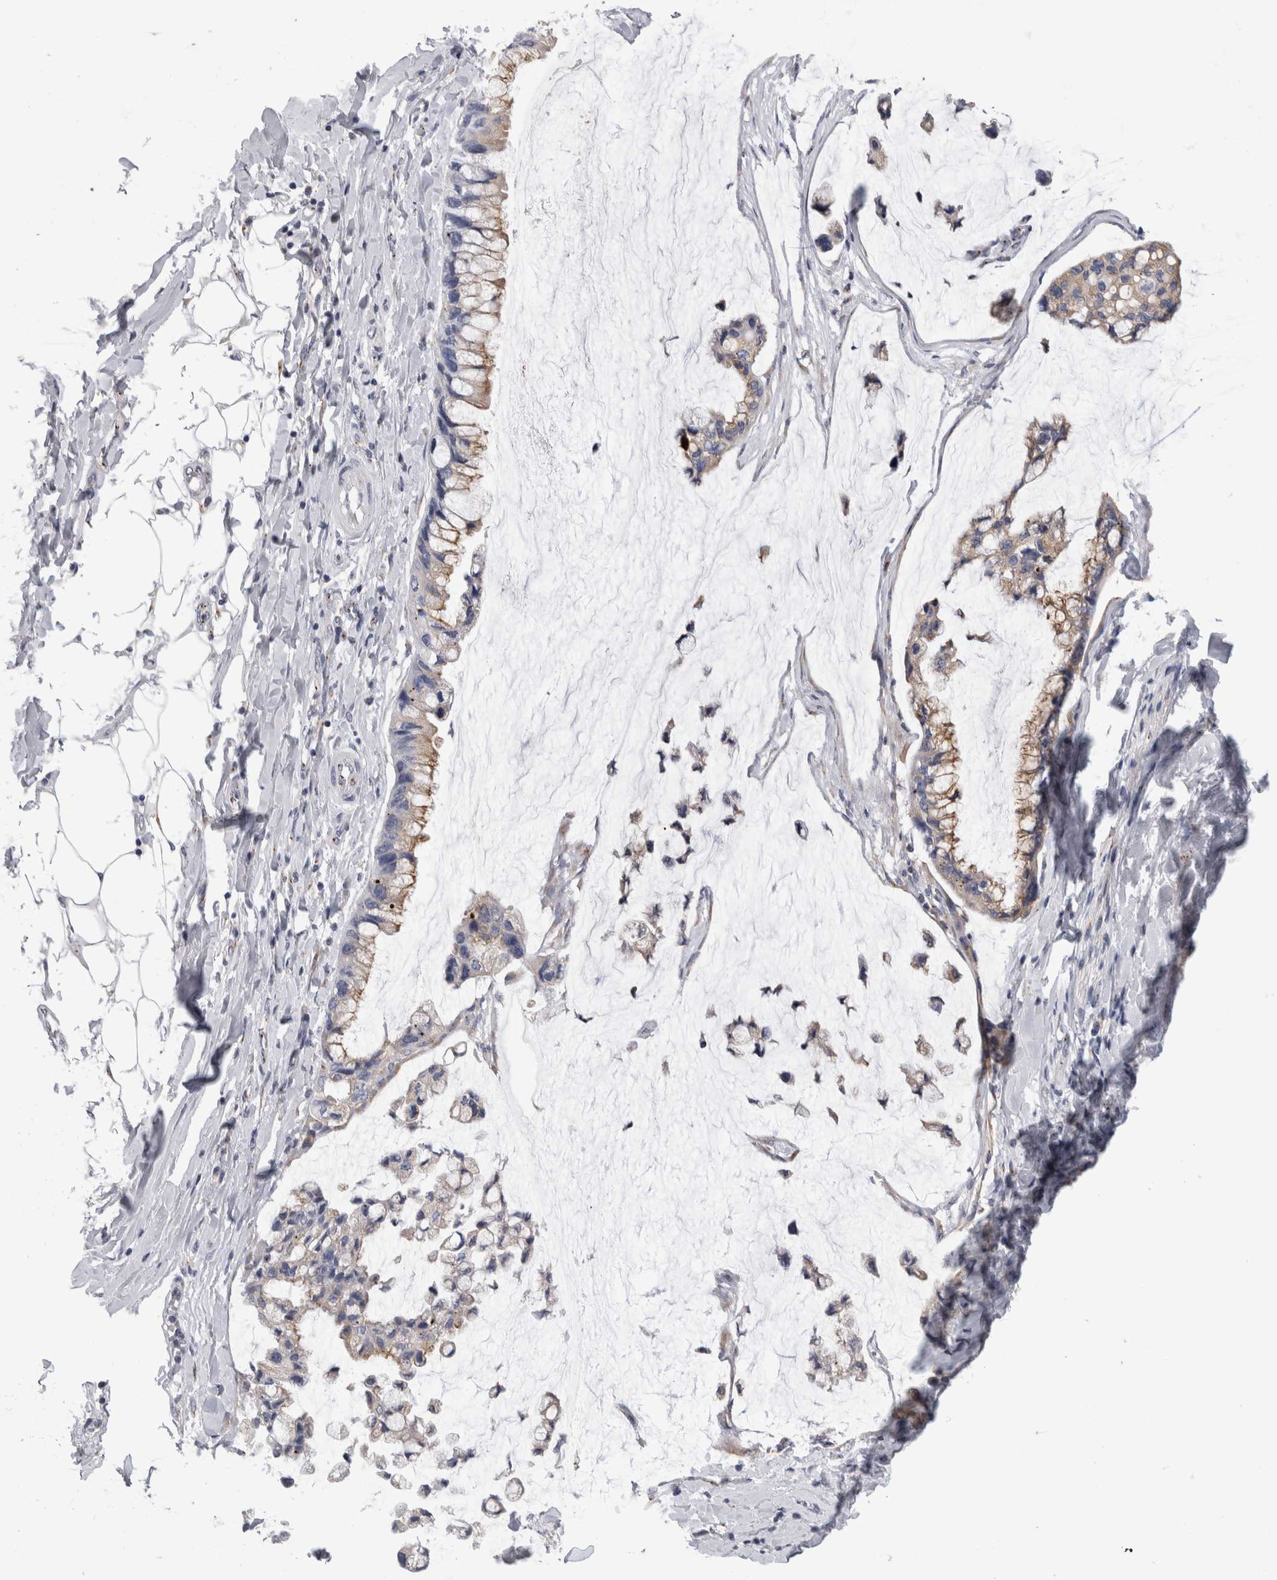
{"staining": {"intensity": "moderate", "quantity": ">75%", "location": "cytoplasmic/membranous"}, "tissue": "ovarian cancer", "cell_type": "Tumor cells", "image_type": "cancer", "snomed": [{"axis": "morphology", "description": "Cystadenocarcinoma, mucinous, NOS"}, {"axis": "topography", "description": "Ovary"}], "caption": "Protein expression analysis of human mucinous cystadenocarcinoma (ovarian) reveals moderate cytoplasmic/membranous expression in approximately >75% of tumor cells. Nuclei are stained in blue.", "gene": "AKAP9", "patient": {"sex": "female", "age": 39}}